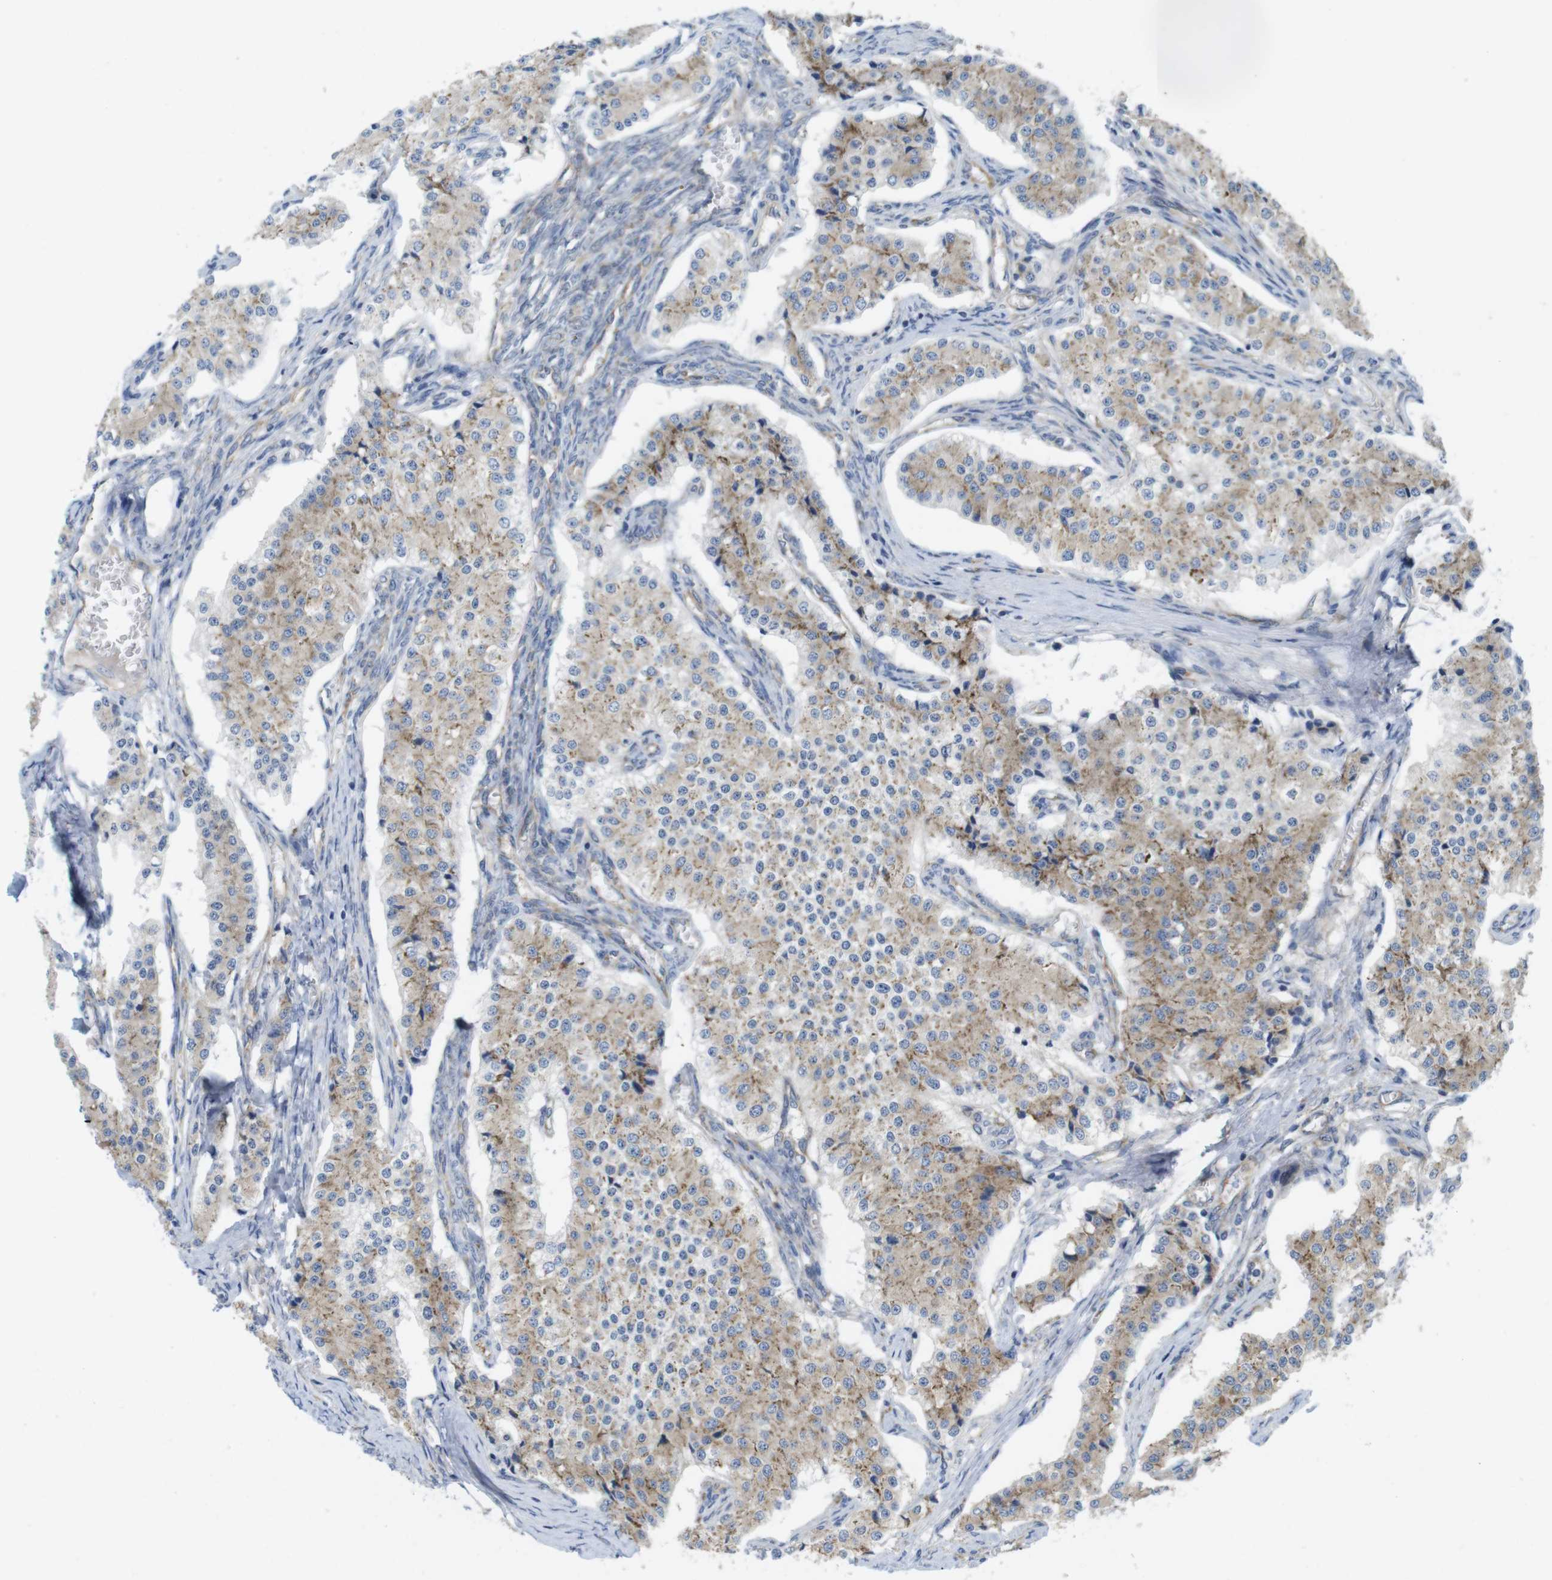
{"staining": {"intensity": "moderate", "quantity": ">75%", "location": "cytoplasmic/membranous"}, "tissue": "carcinoid", "cell_type": "Tumor cells", "image_type": "cancer", "snomed": [{"axis": "morphology", "description": "Carcinoid, malignant, NOS"}, {"axis": "topography", "description": "Colon"}], "caption": "About >75% of tumor cells in carcinoid reveal moderate cytoplasmic/membranous protein positivity as visualized by brown immunohistochemical staining.", "gene": "PCNX2", "patient": {"sex": "female", "age": 52}}